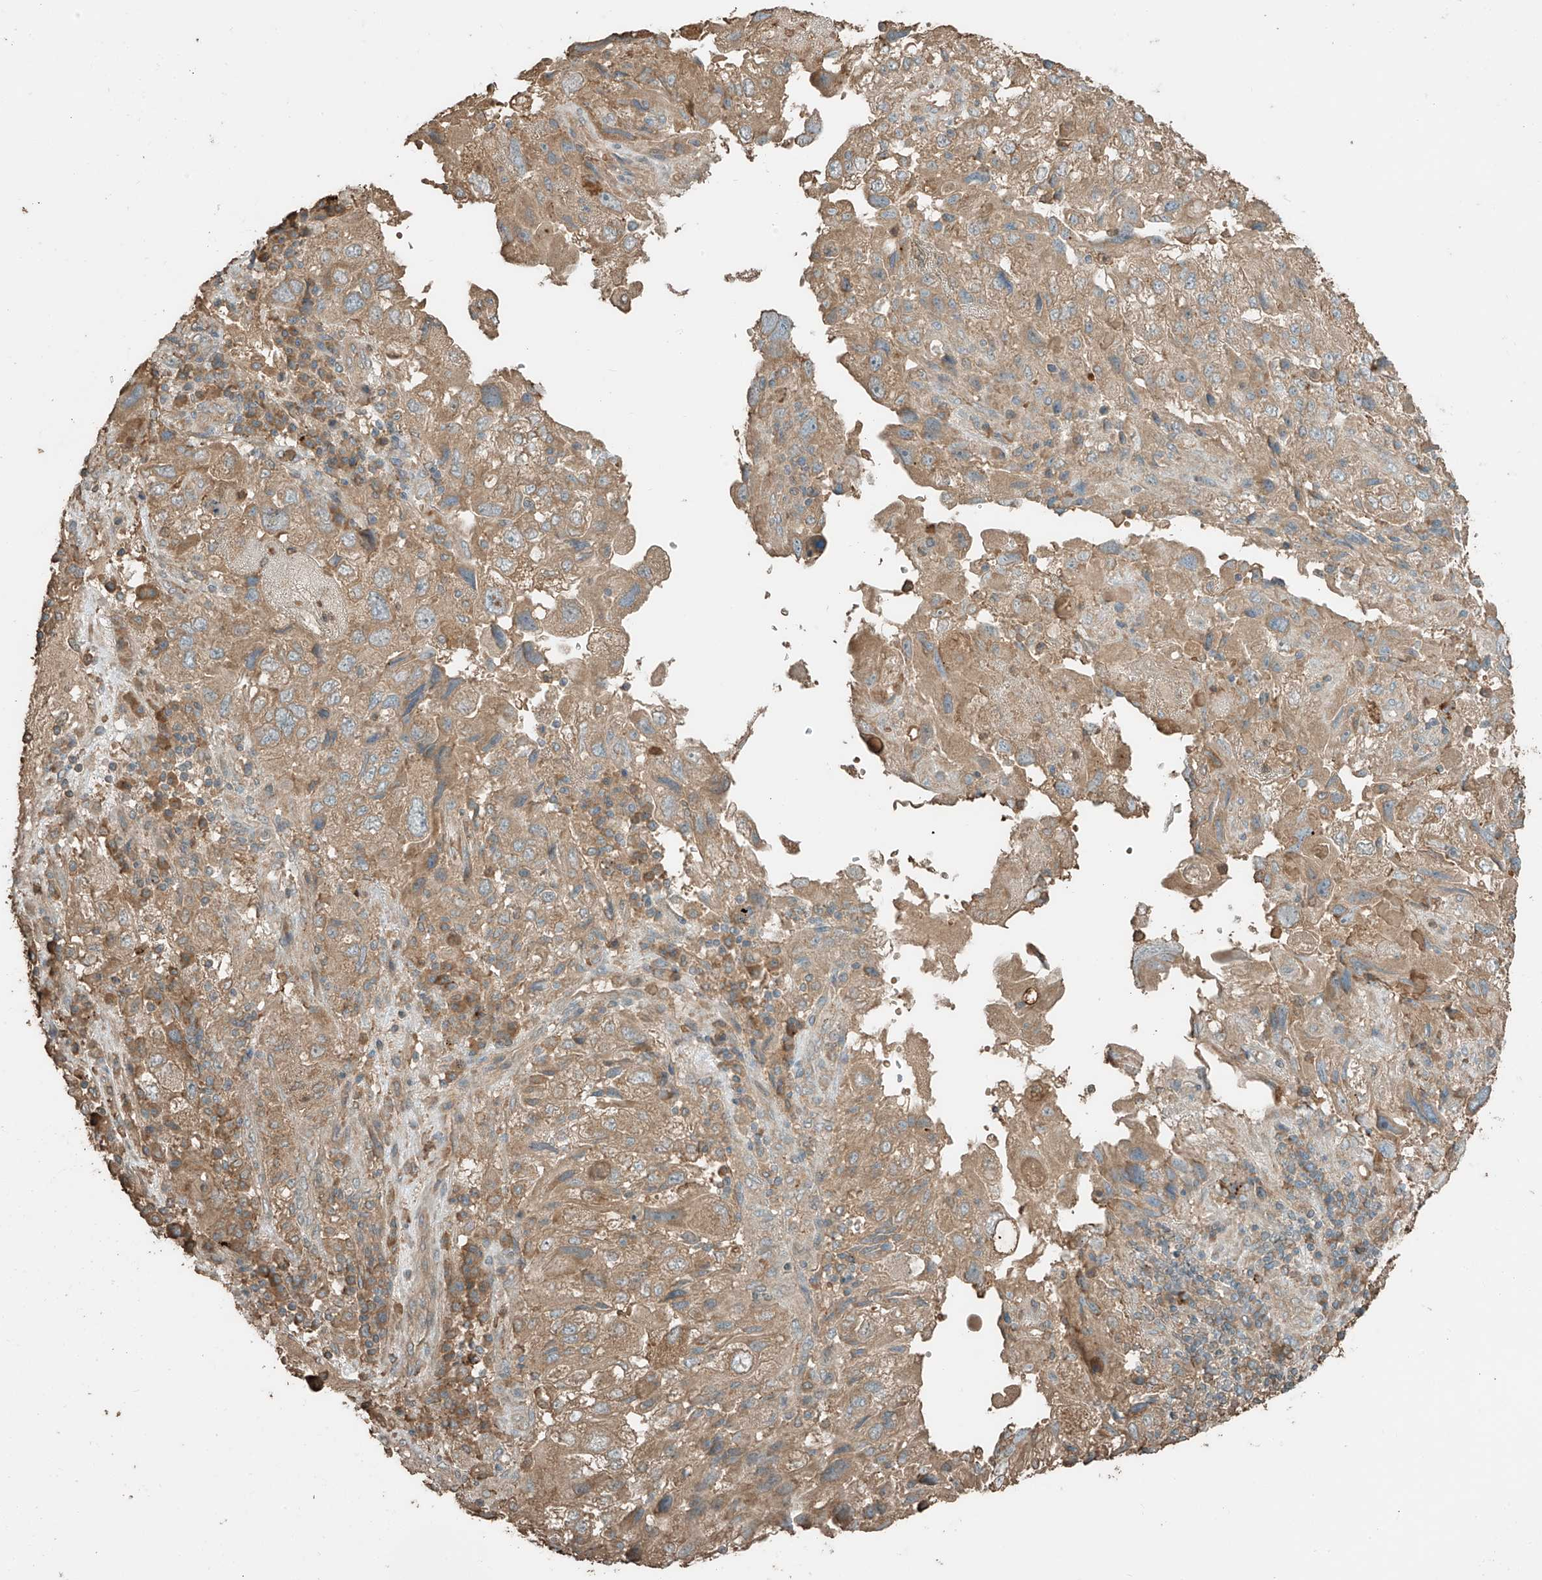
{"staining": {"intensity": "weak", "quantity": ">75%", "location": "cytoplasmic/membranous"}, "tissue": "endometrial cancer", "cell_type": "Tumor cells", "image_type": "cancer", "snomed": [{"axis": "morphology", "description": "Adenocarcinoma, NOS"}, {"axis": "topography", "description": "Endometrium"}], "caption": "A high-resolution micrograph shows immunohistochemistry (IHC) staining of endometrial adenocarcinoma, which demonstrates weak cytoplasmic/membranous staining in approximately >75% of tumor cells.", "gene": "RFTN2", "patient": {"sex": "female", "age": 49}}